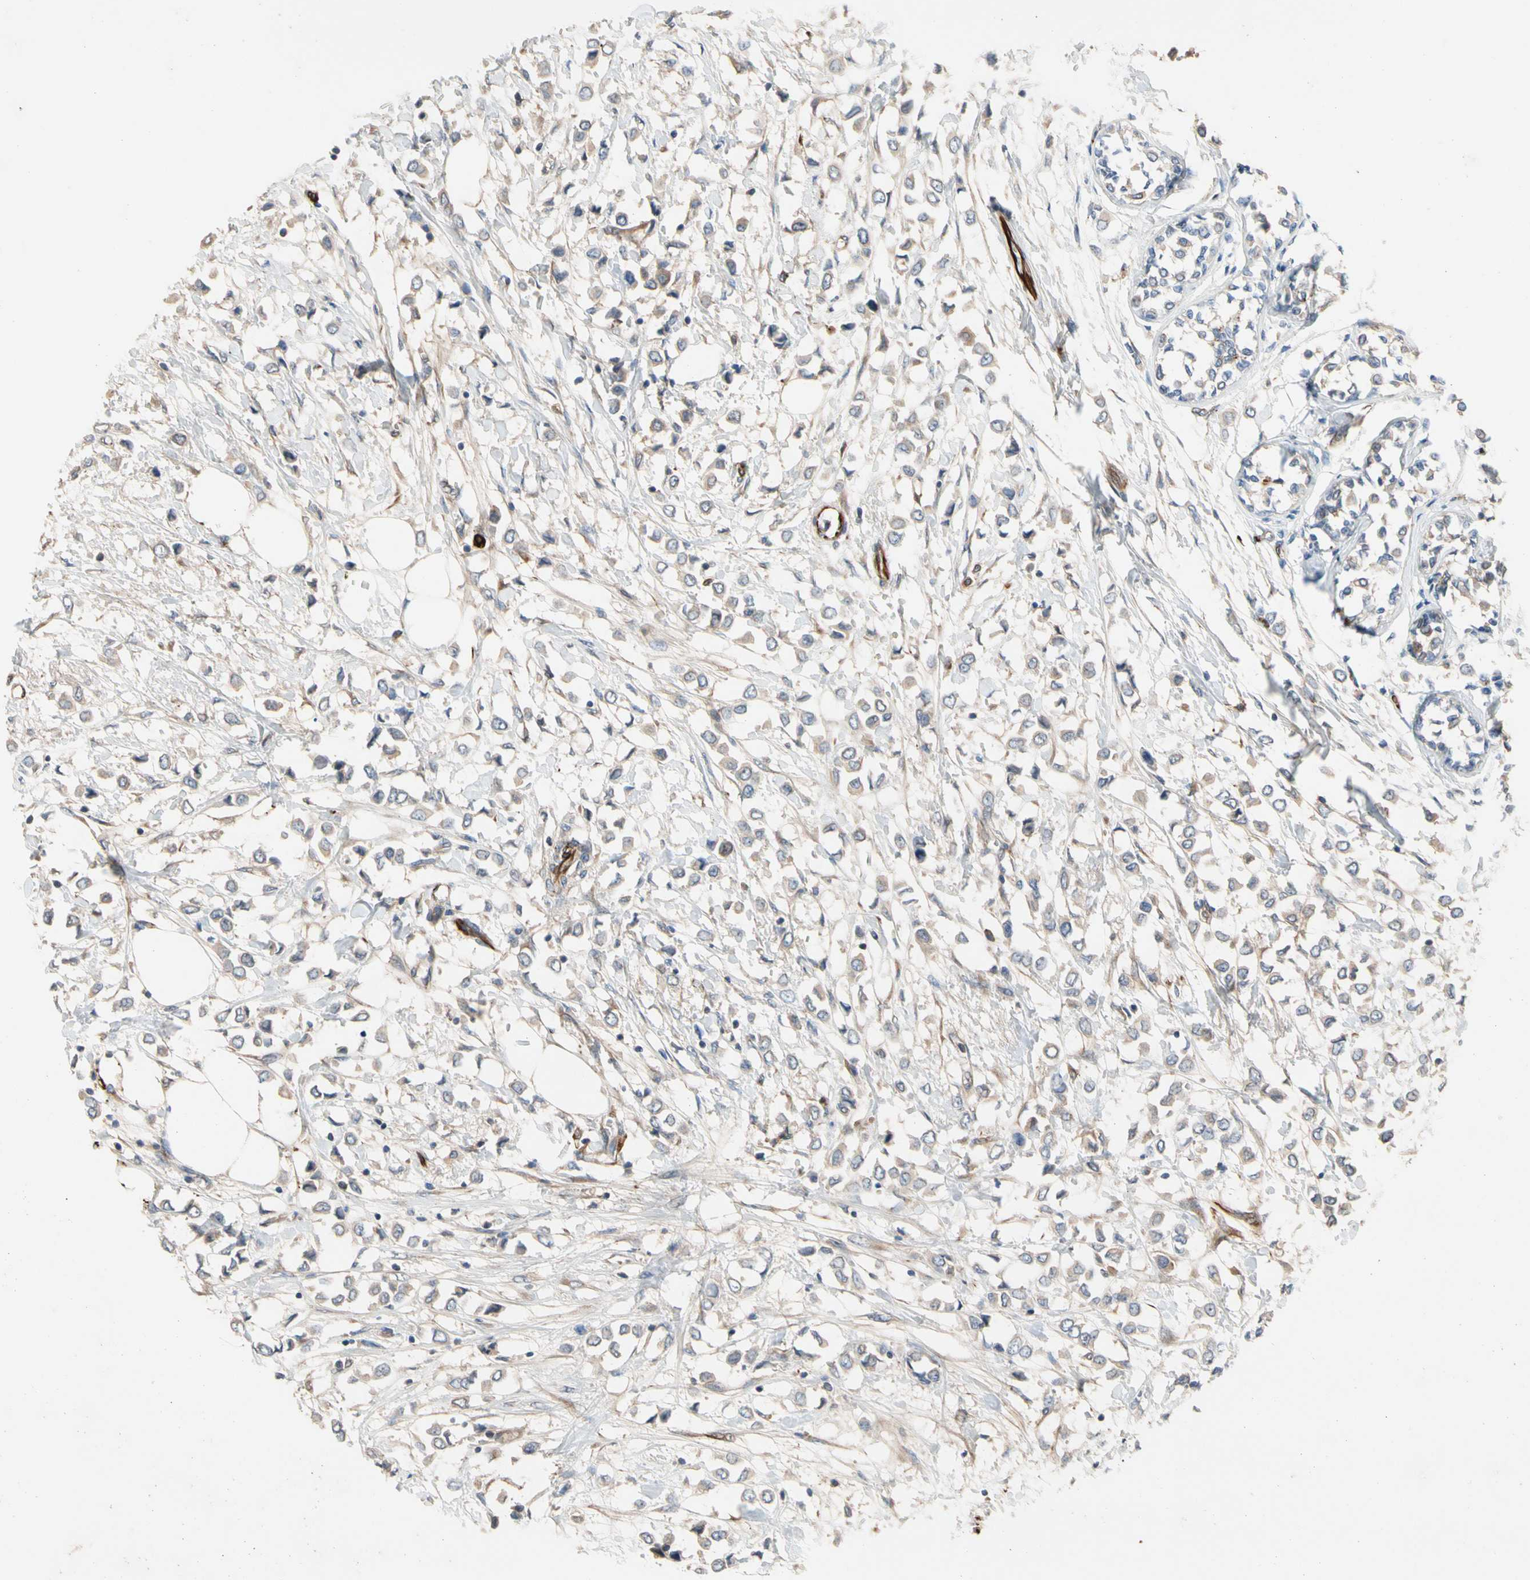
{"staining": {"intensity": "weak", "quantity": "25%-75%", "location": "cytoplasmic/membranous"}, "tissue": "breast cancer", "cell_type": "Tumor cells", "image_type": "cancer", "snomed": [{"axis": "morphology", "description": "Lobular carcinoma"}, {"axis": "topography", "description": "Breast"}], "caption": "DAB immunohistochemical staining of breast cancer (lobular carcinoma) displays weak cytoplasmic/membranous protein positivity in approximately 25%-75% of tumor cells.", "gene": "FGD6", "patient": {"sex": "female", "age": 51}}